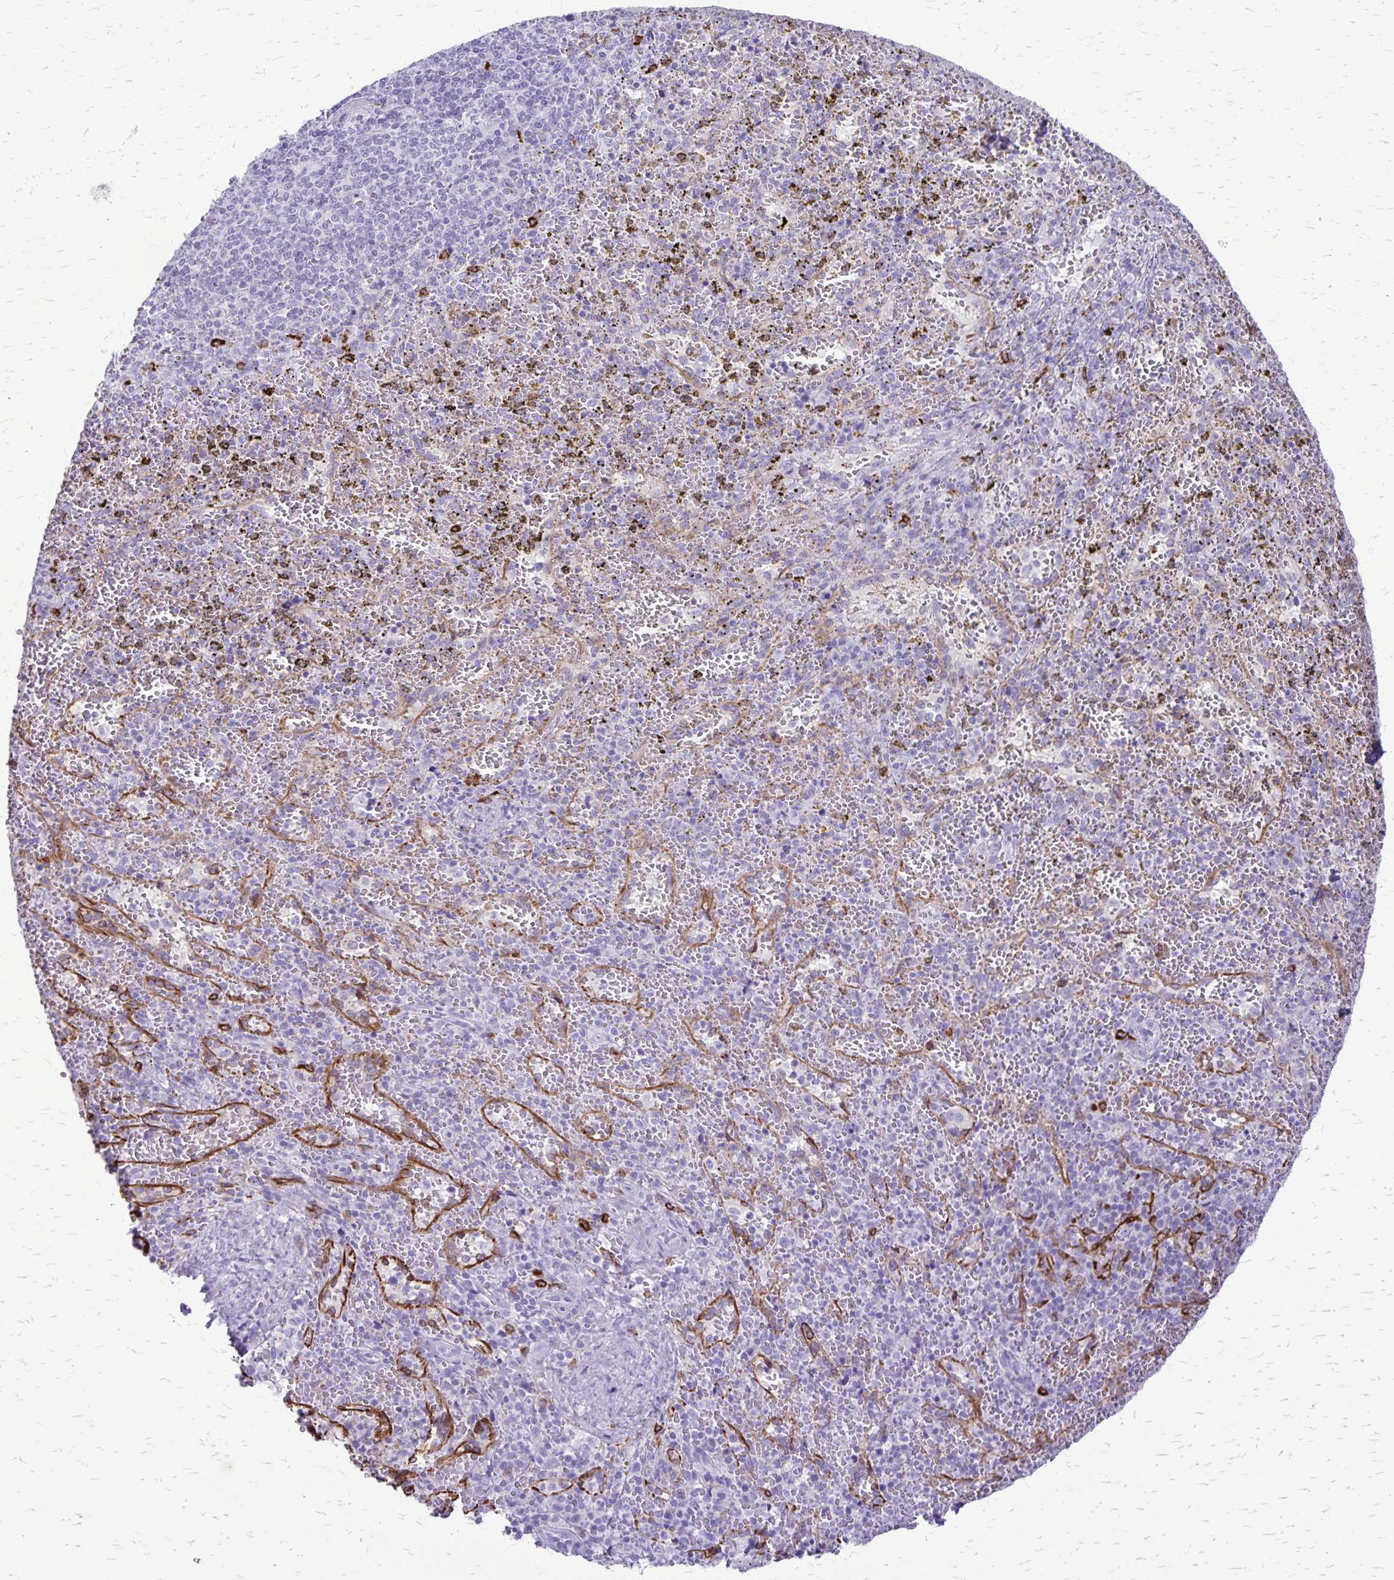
{"staining": {"intensity": "negative", "quantity": "none", "location": "none"}, "tissue": "spleen", "cell_type": "Cells in red pulp", "image_type": "normal", "snomed": [{"axis": "morphology", "description": "Normal tissue, NOS"}, {"axis": "topography", "description": "Spleen"}], "caption": "This is an immunohistochemistry (IHC) micrograph of benign spleen. There is no staining in cells in red pulp.", "gene": "RTN1", "patient": {"sex": "female", "age": 50}}